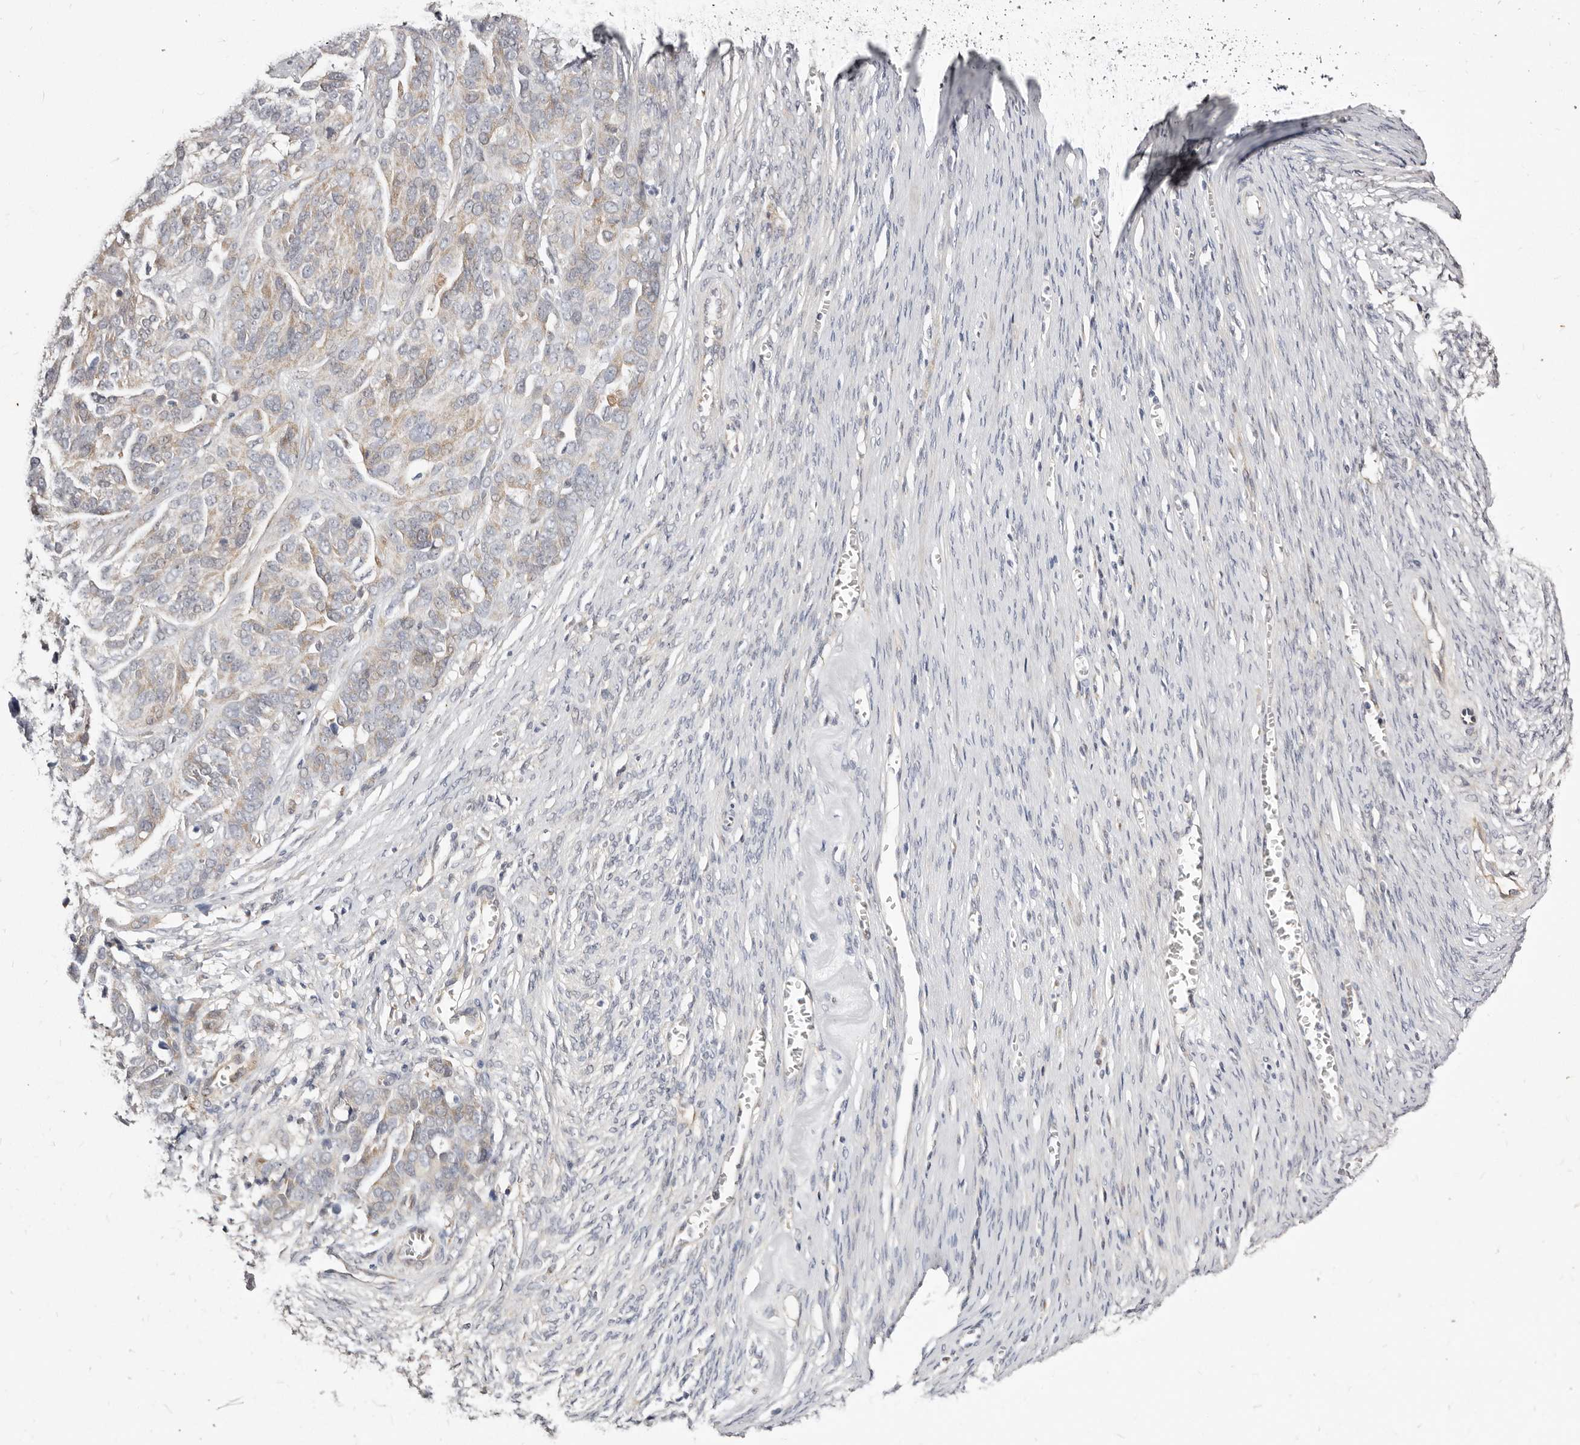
{"staining": {"intensity": "weak", "quantity": "<25%", "location": "cytoplasmic/membranous"}, "tissue": "ovarian cancer", "cell_type": "Tumor cells", "image_type": "cancer", "snomed": [{"axis": "morphology", "description": "Cystadenocarcinoma, serous, NOS"}, {"axis": "topography", "description": "Ovary"}], "caption": "Tumor cells show no significant protein expression in ovarian cancer.", "gene": "KLHL4", "patient": {"sex": "female", "age": 44}}